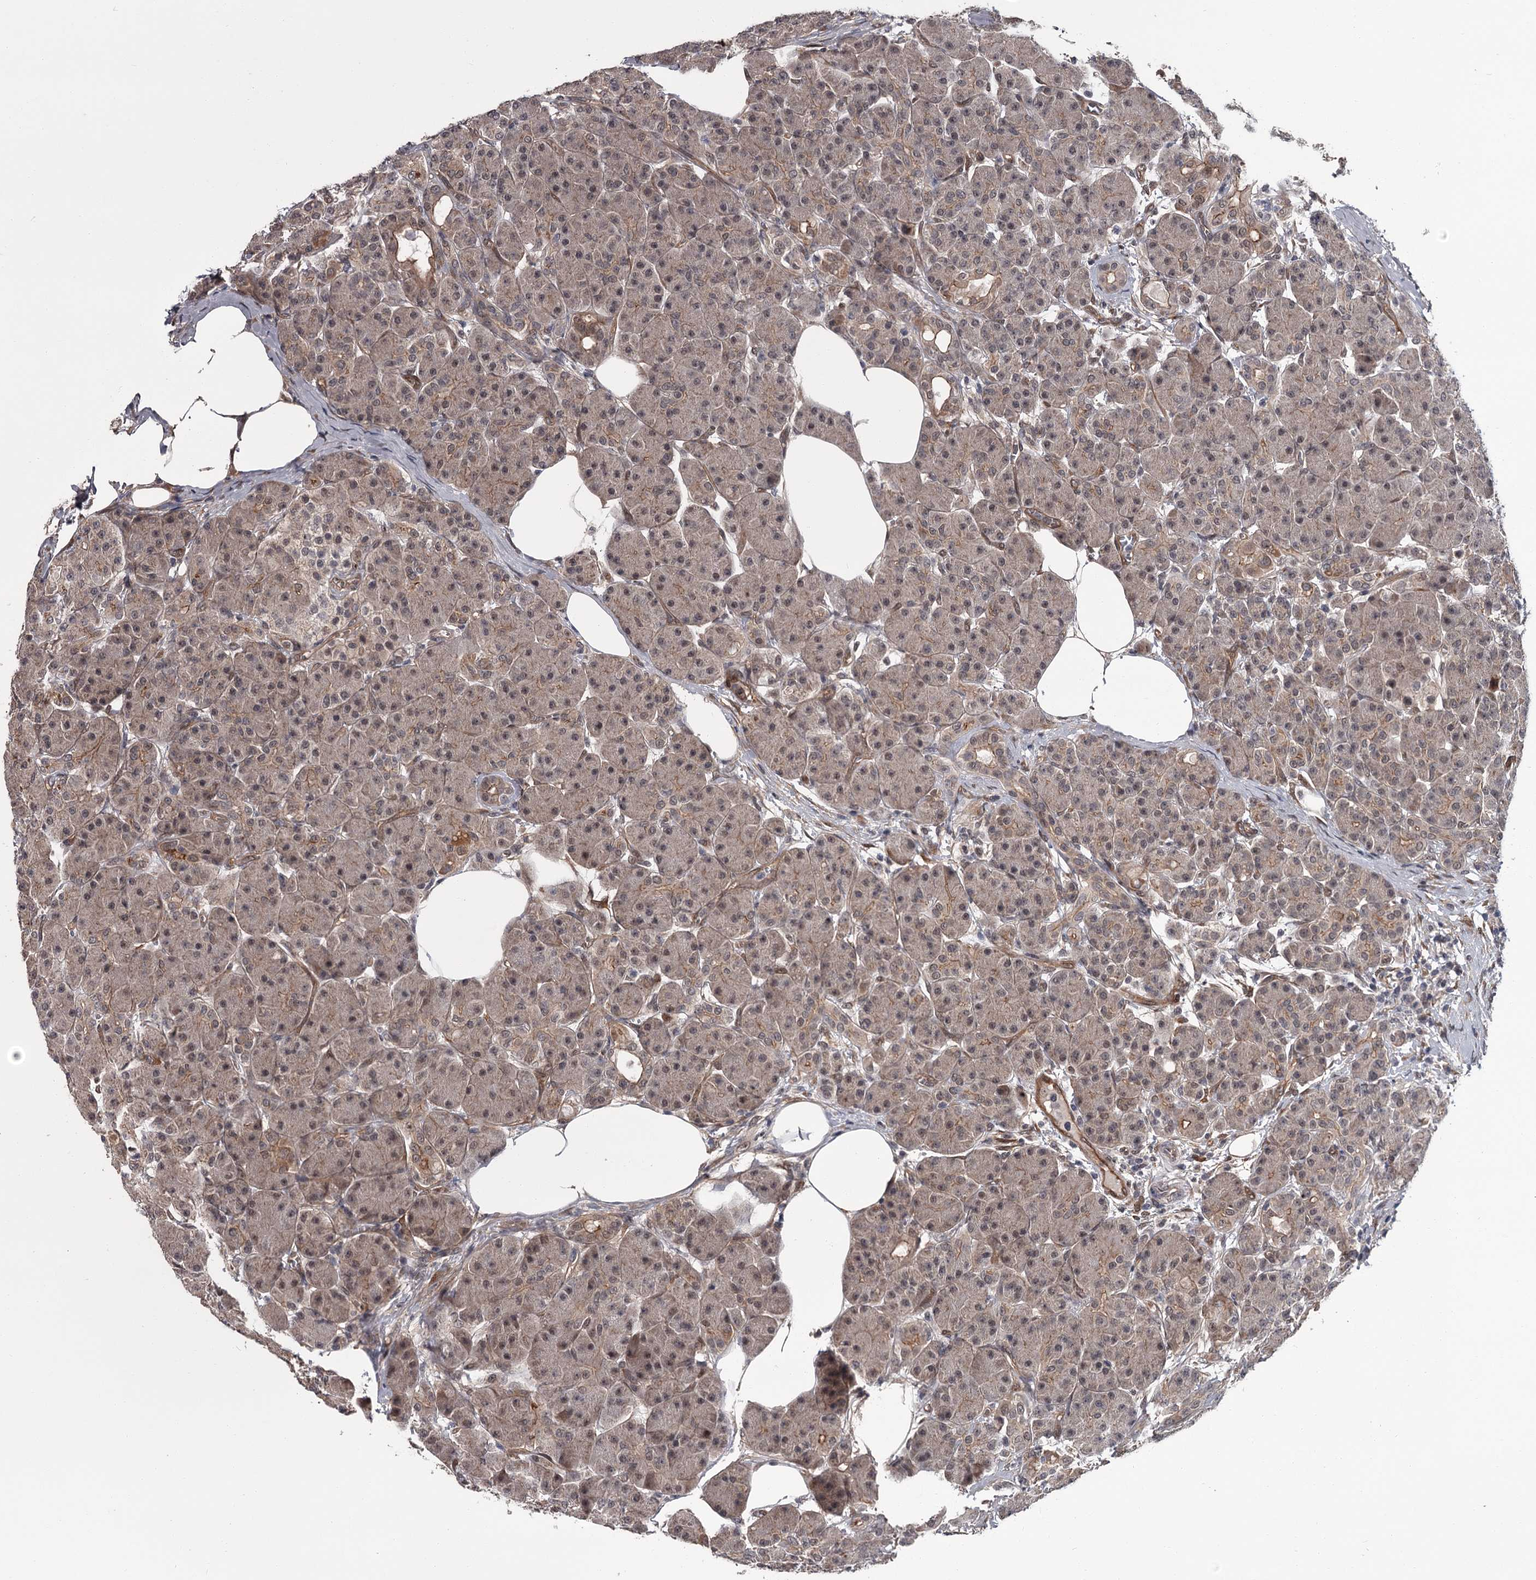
{"staining": {"intensity": "weak", "quantity": "25%-75%", "location": "cytoplasmic/membranous"}, "tissue": "pancreas", "cell_type": "Exocrine glandular cells", "image_type": "normal", "snomed": [{"axis": "morphology", "description": "Normal tissue, NOS"}, {"axis": "topography", "description": "Pancreas"}], "caption": "A low amount of weak cytoplasmic/membranous staining is identified in about 25%-75% of exocrine glandular cells in normal pancreas.", "gene": "CDC42EP2", "patient": {"sex": "male", "age": 63}}